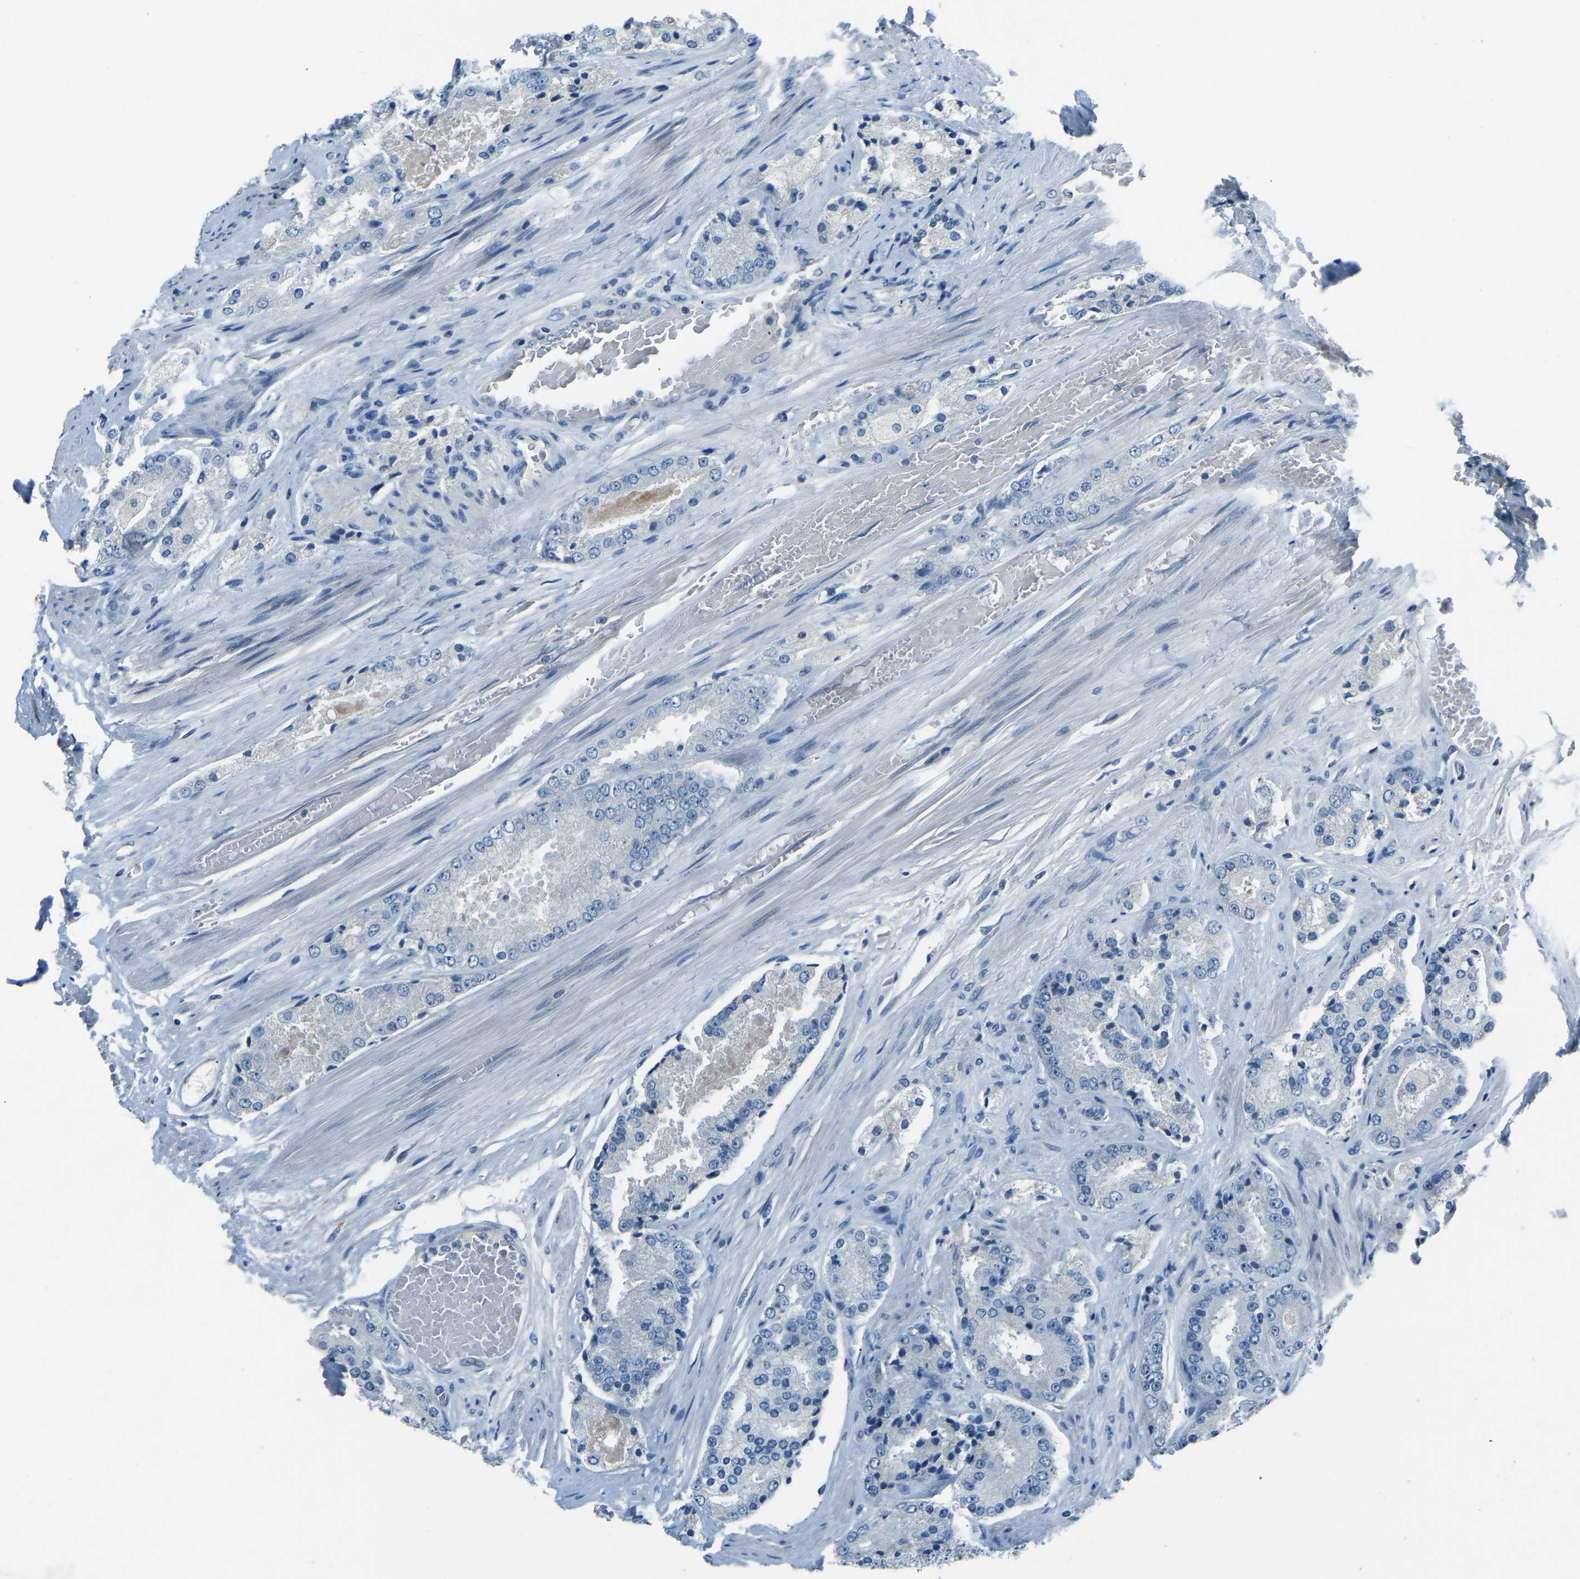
{"staining": {"intensity": "negative", "quantity": "none", "location": "none"}, "tissue": "prostate cancer", "cell_type": "Tumor cells", "image_type": "cancer", "snomed": [{"axis": "morphology", "description": "Adenocarcinoma, High grade"}, {"axis": "topography", "description": "Prostate"}], "caption": "High magnification brightfield microscopy of prostate cancer (high-grade adenocarcinoma) stained with DAB (brown) and counterstained with hematoxylin (blue): tumor cells show no significant expression.", "gene": "XIRP1", "patient": {"sex": "male", "age": 65}}